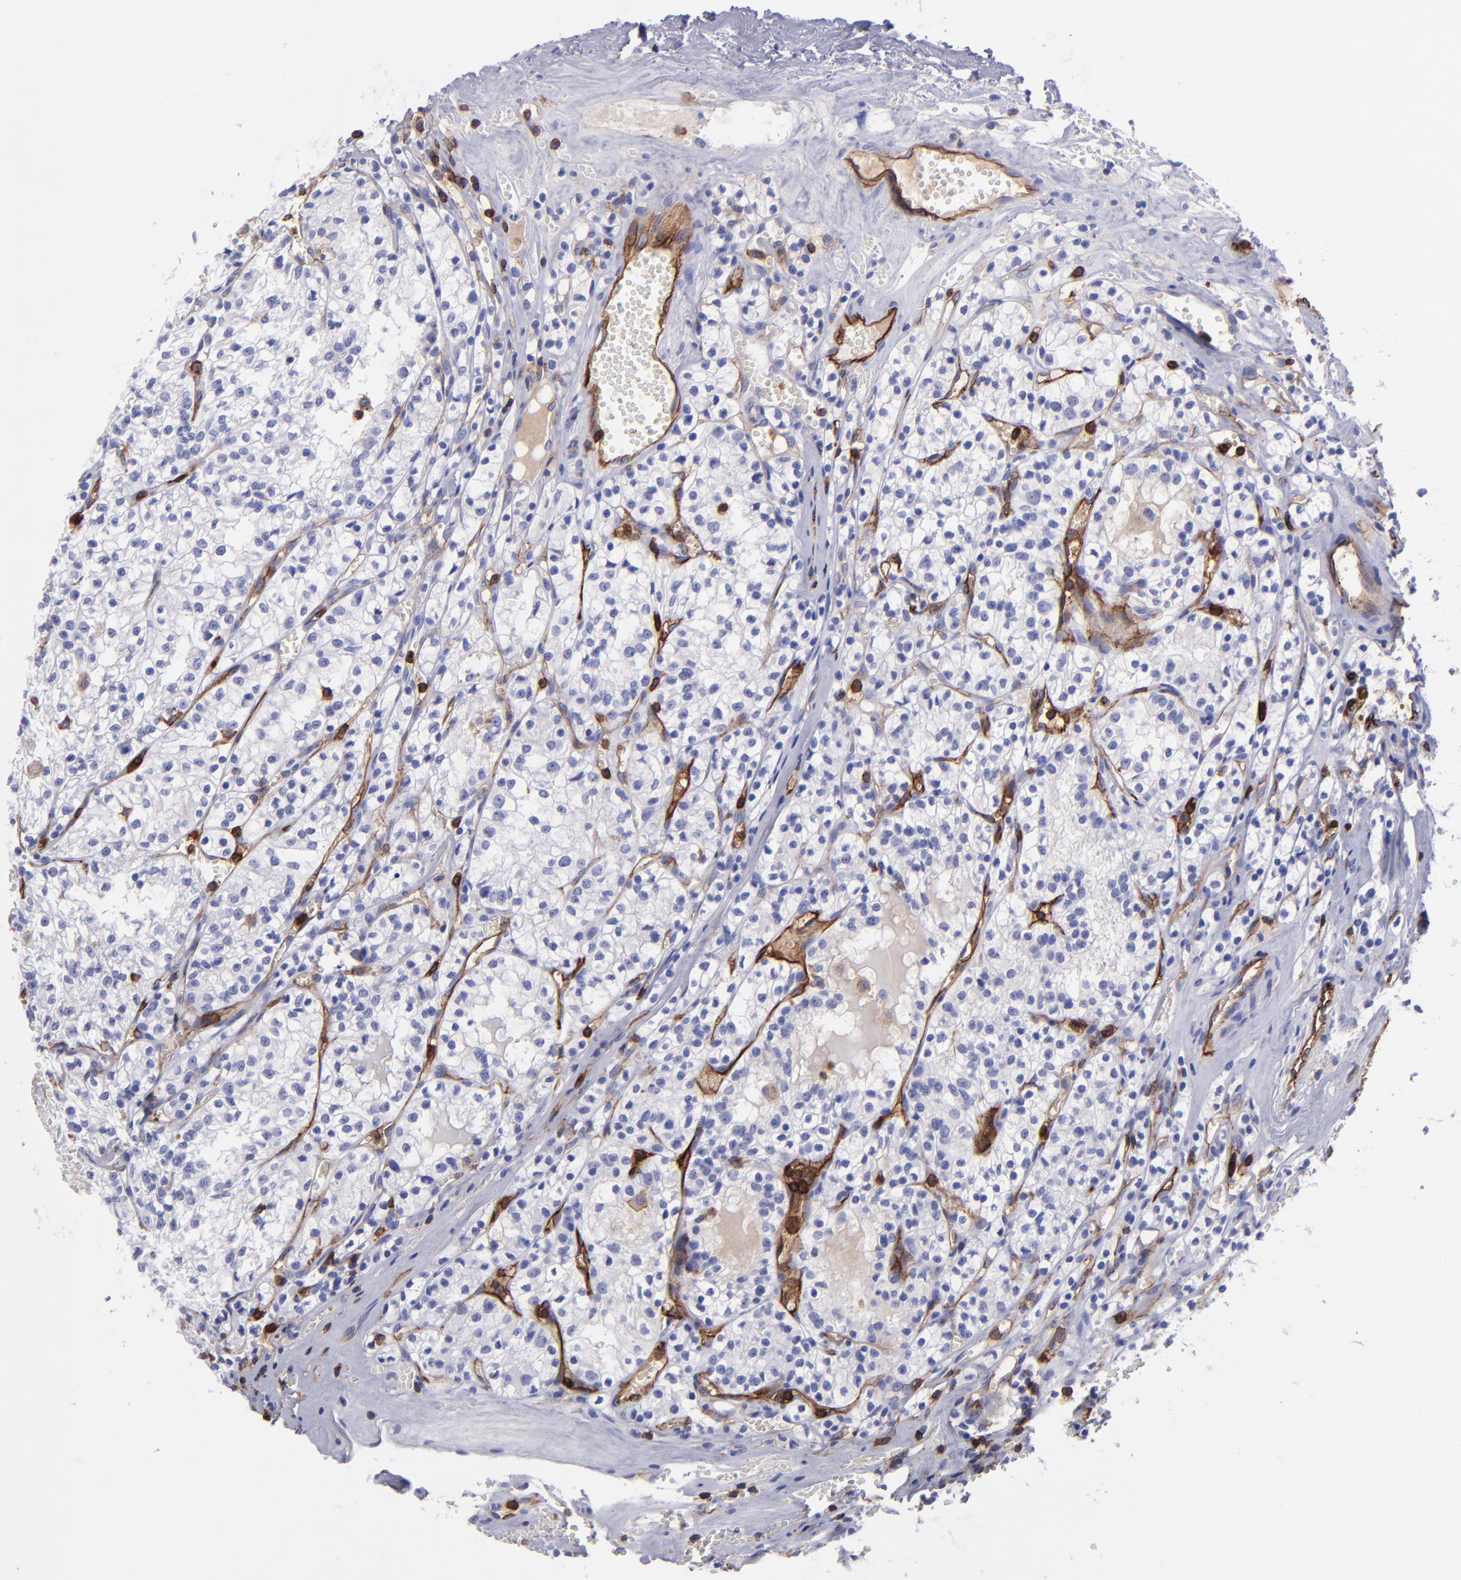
{"staining": {"intensity": "negative", "quantity": "none", "location": "none"}, "tissue": "renal cancer", "cell_type": "Tumor cells", "image_type": "cancer", "snomed": [{"axis": "morphology", "description": "Adenocarcinoma, NOS"}, {"axis": "topography", "description": "Kidney"}], "caption": "Immunohistochemical staining of adenocarcinoma (renal) demonstrates no significant positivity in tumor cells.", "gene": "ICAM3", "patient": {"sex": "male", "age": 61}}